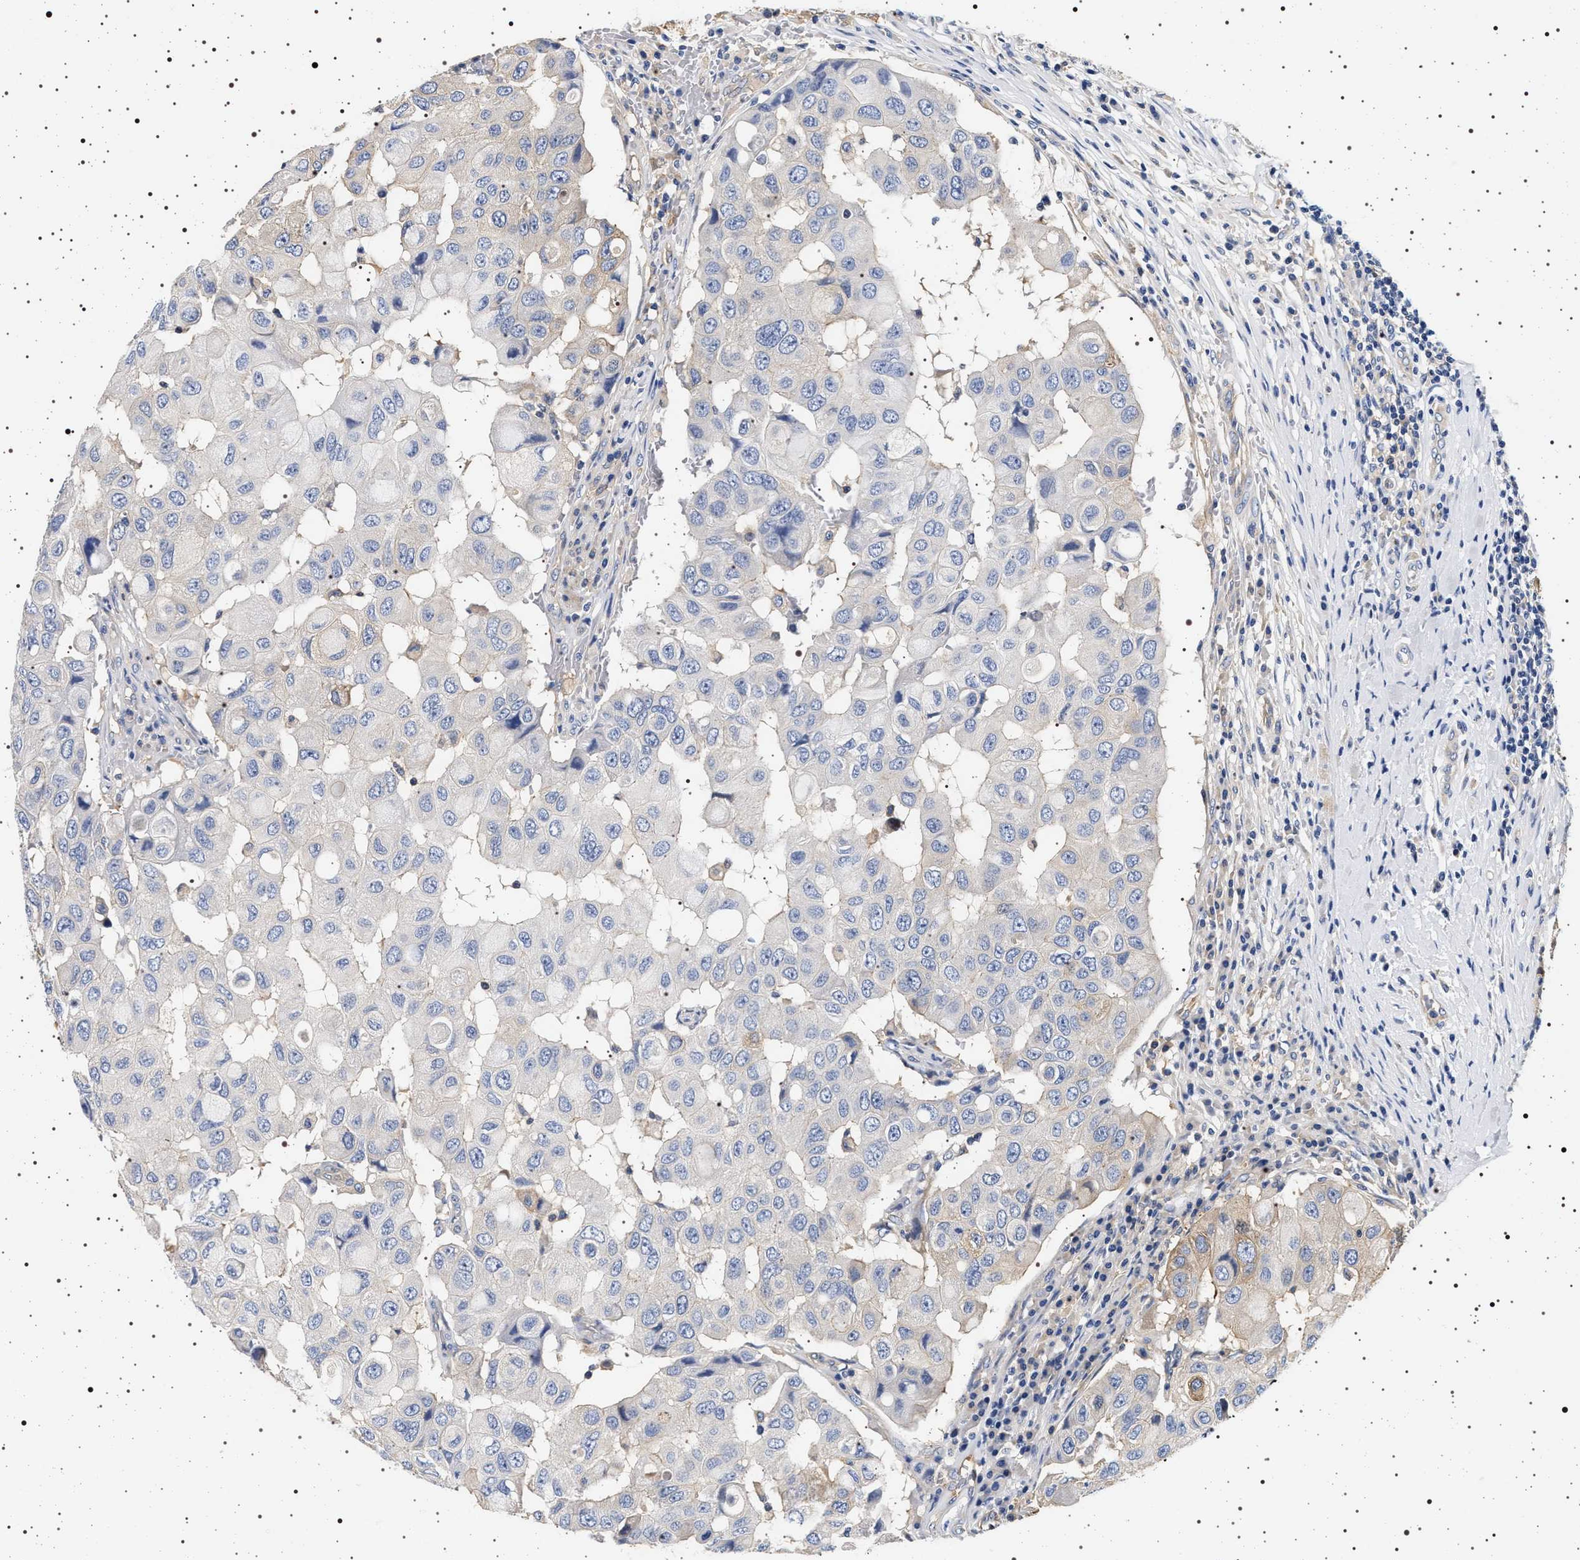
{"staining": {"intensity": "moderate", "quantity": "<25%", "location": "cytoplasmic/membranous"}, "tissue": "breast cancer", "cell_type": "Tumor cells", "image_type": "cancer", "snomed": [{"axis": "morphology", "description": "Duct carcinoma"}, {"axis": "topography", "description": "Breast"}], "caption": "Immunohistochemistry of breast invasive ductal carcinoma displays low levels of moderate cytoplasmic/membranous positivity in approximately <25% of tumor cells.", "gene": "HSD17B1", "patient": {"sex": "female", "age": 27}}